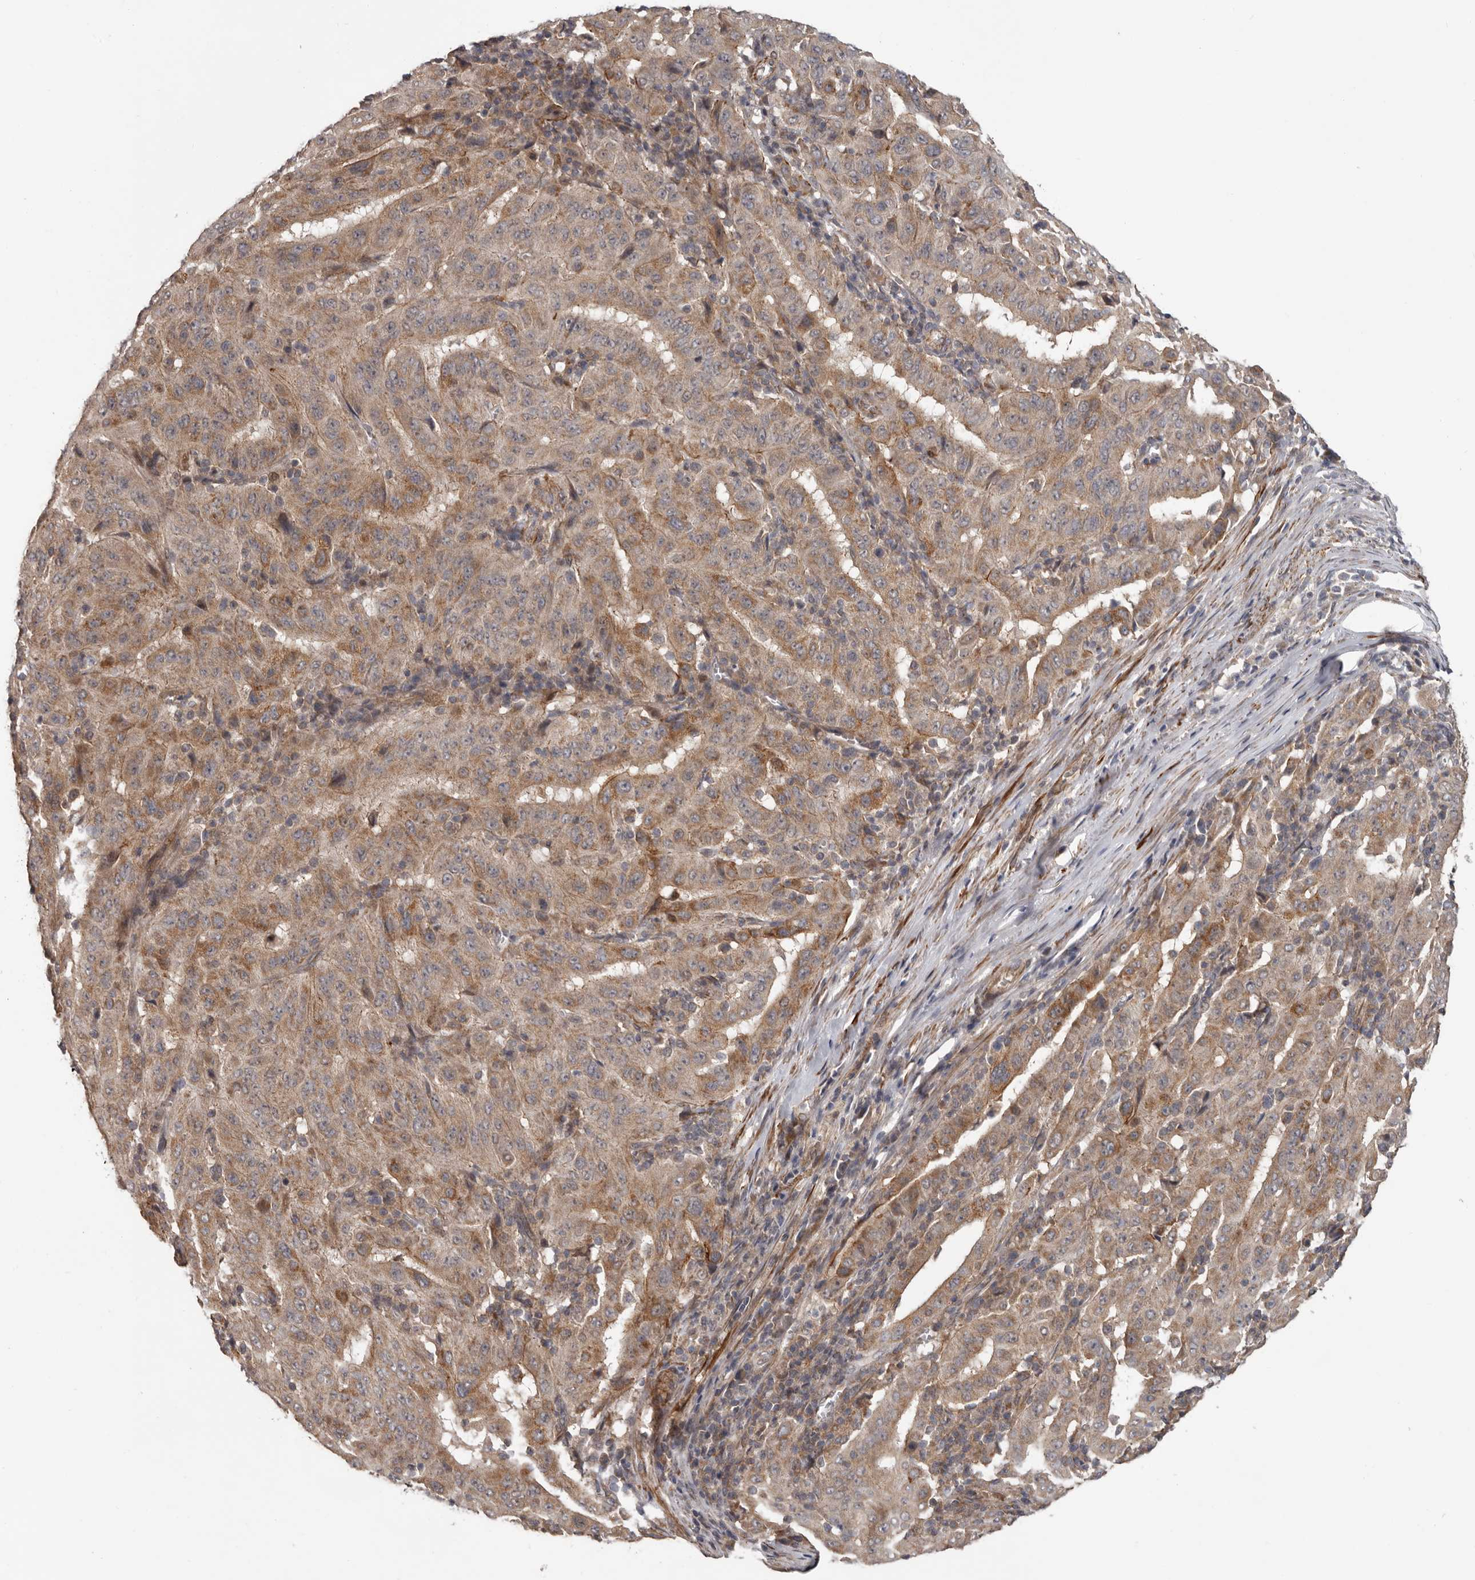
{"staining": {"intensity": "moderate", "quantity": ">75%", "location": "cytoplasmic/membranous"}, "tissue": "pancreatic cancer", "cell_type": "Tumor cells", "image_type": "cancer", "snomed": [{"axis": "morphology", "description": "Adenocarcinoma, NOS"}, {"axis": "topography", "description": "Pancreas"}], "caption": "High-power microscopy captured an IHC micrograph of pancreatic cancer (adenocarcinoma), revealing moderate cytoplasmic/membranous positivity in about >75% of tumor cells.", "gene": "FGFR4", "patient": {"sex": "male", "age": 63}}